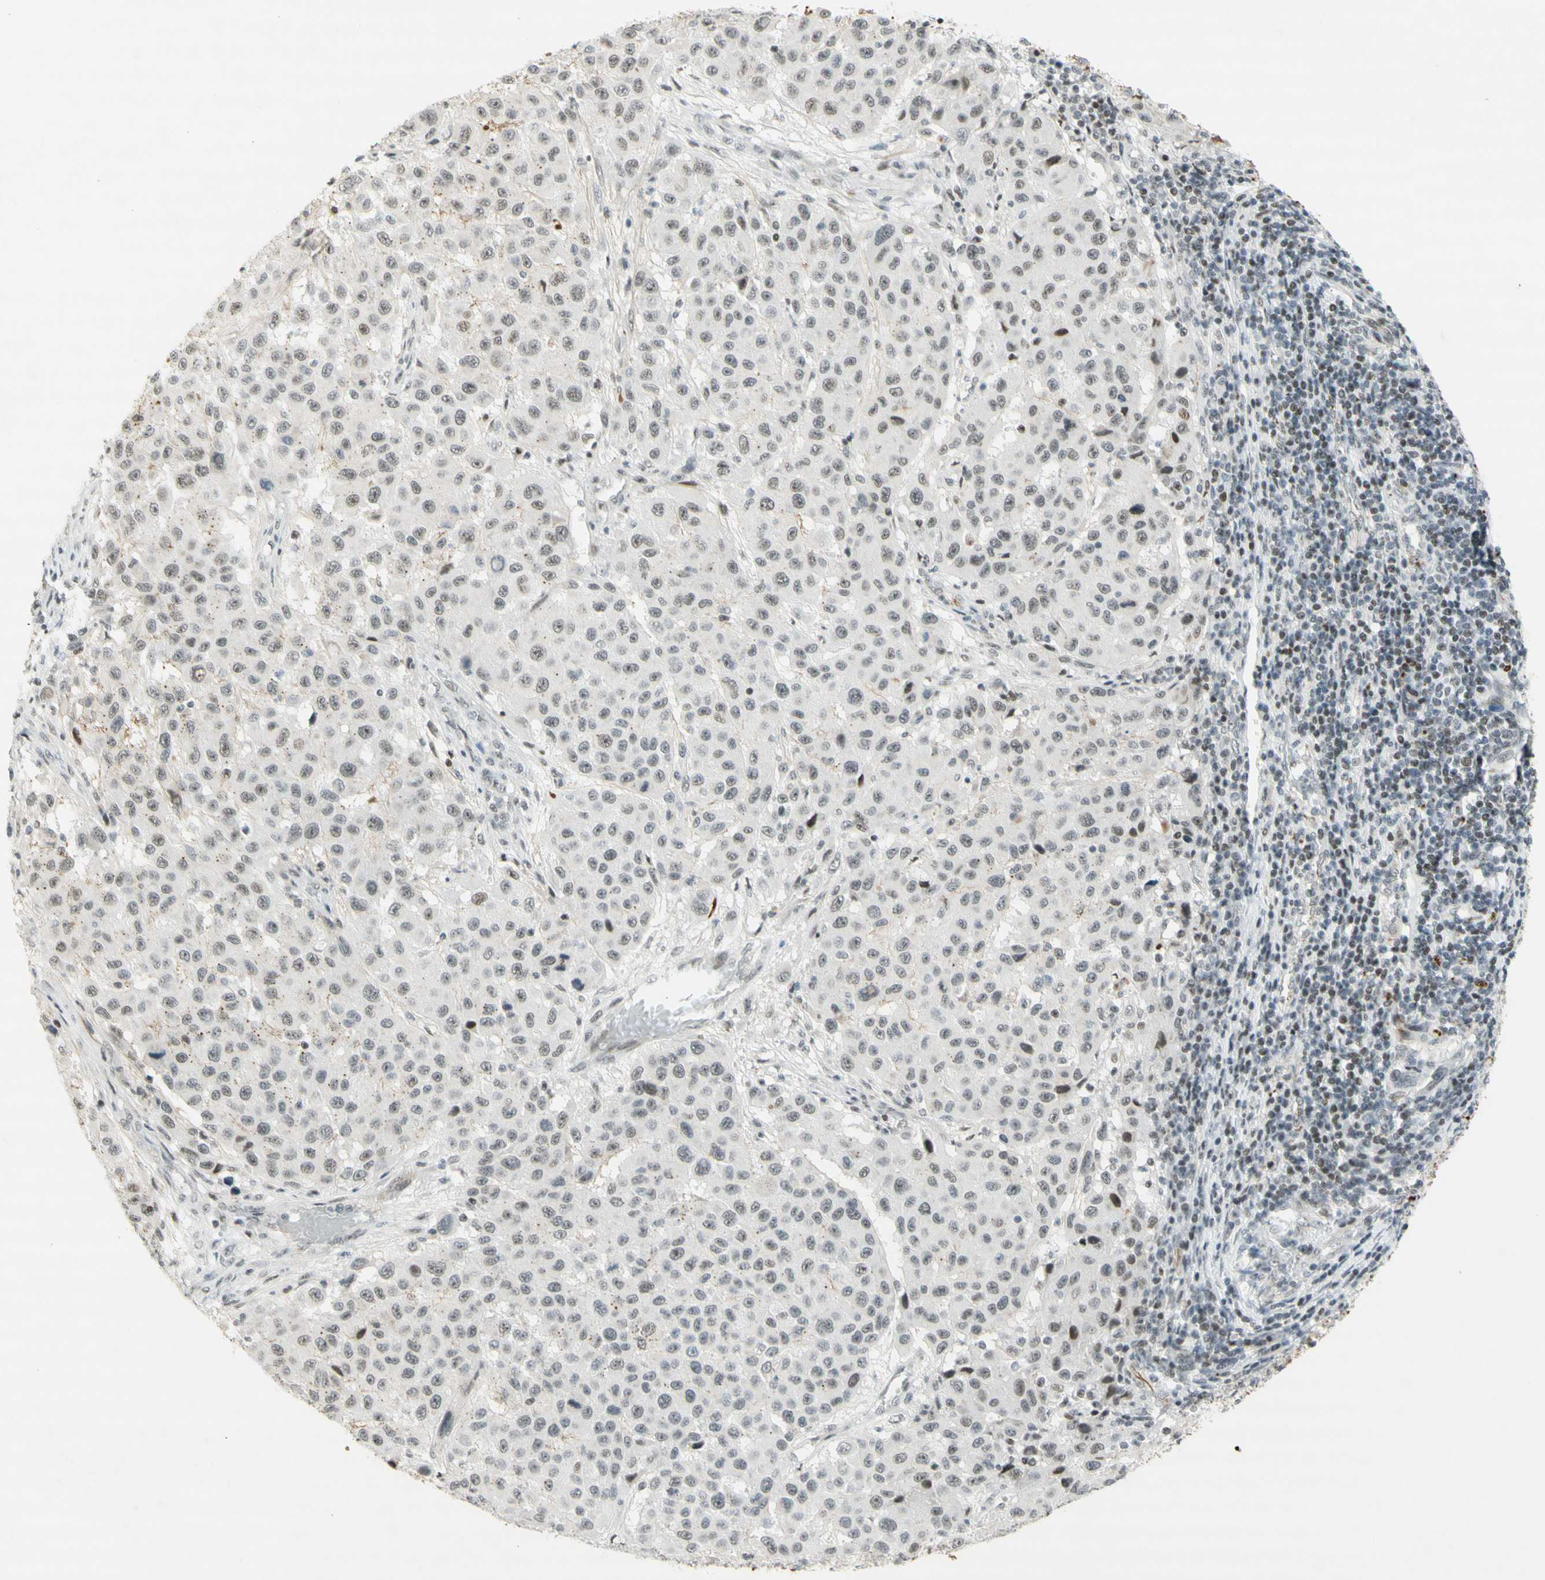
{"staining": {"intensity": "moderate", "quantity": ">75%", "location": "nuclear"}, "tissue": "melanoma", "cell_type": "Tumor cells", "image_type": "cancer", "snomed": [{"axis": "morphology", "description": "Malignant melanoma, Metastatic site"}, {"axis": "topography", "description": "Lymph node"}], "caption": "Malignant melanoma (metastatic site) was stained to show a protein in brown. There is medium levels of moderate nuclear staining in approximately >75% of tumor cells.", "gene": "IRF1", "patient": {"sex": "male", "age": 61}}